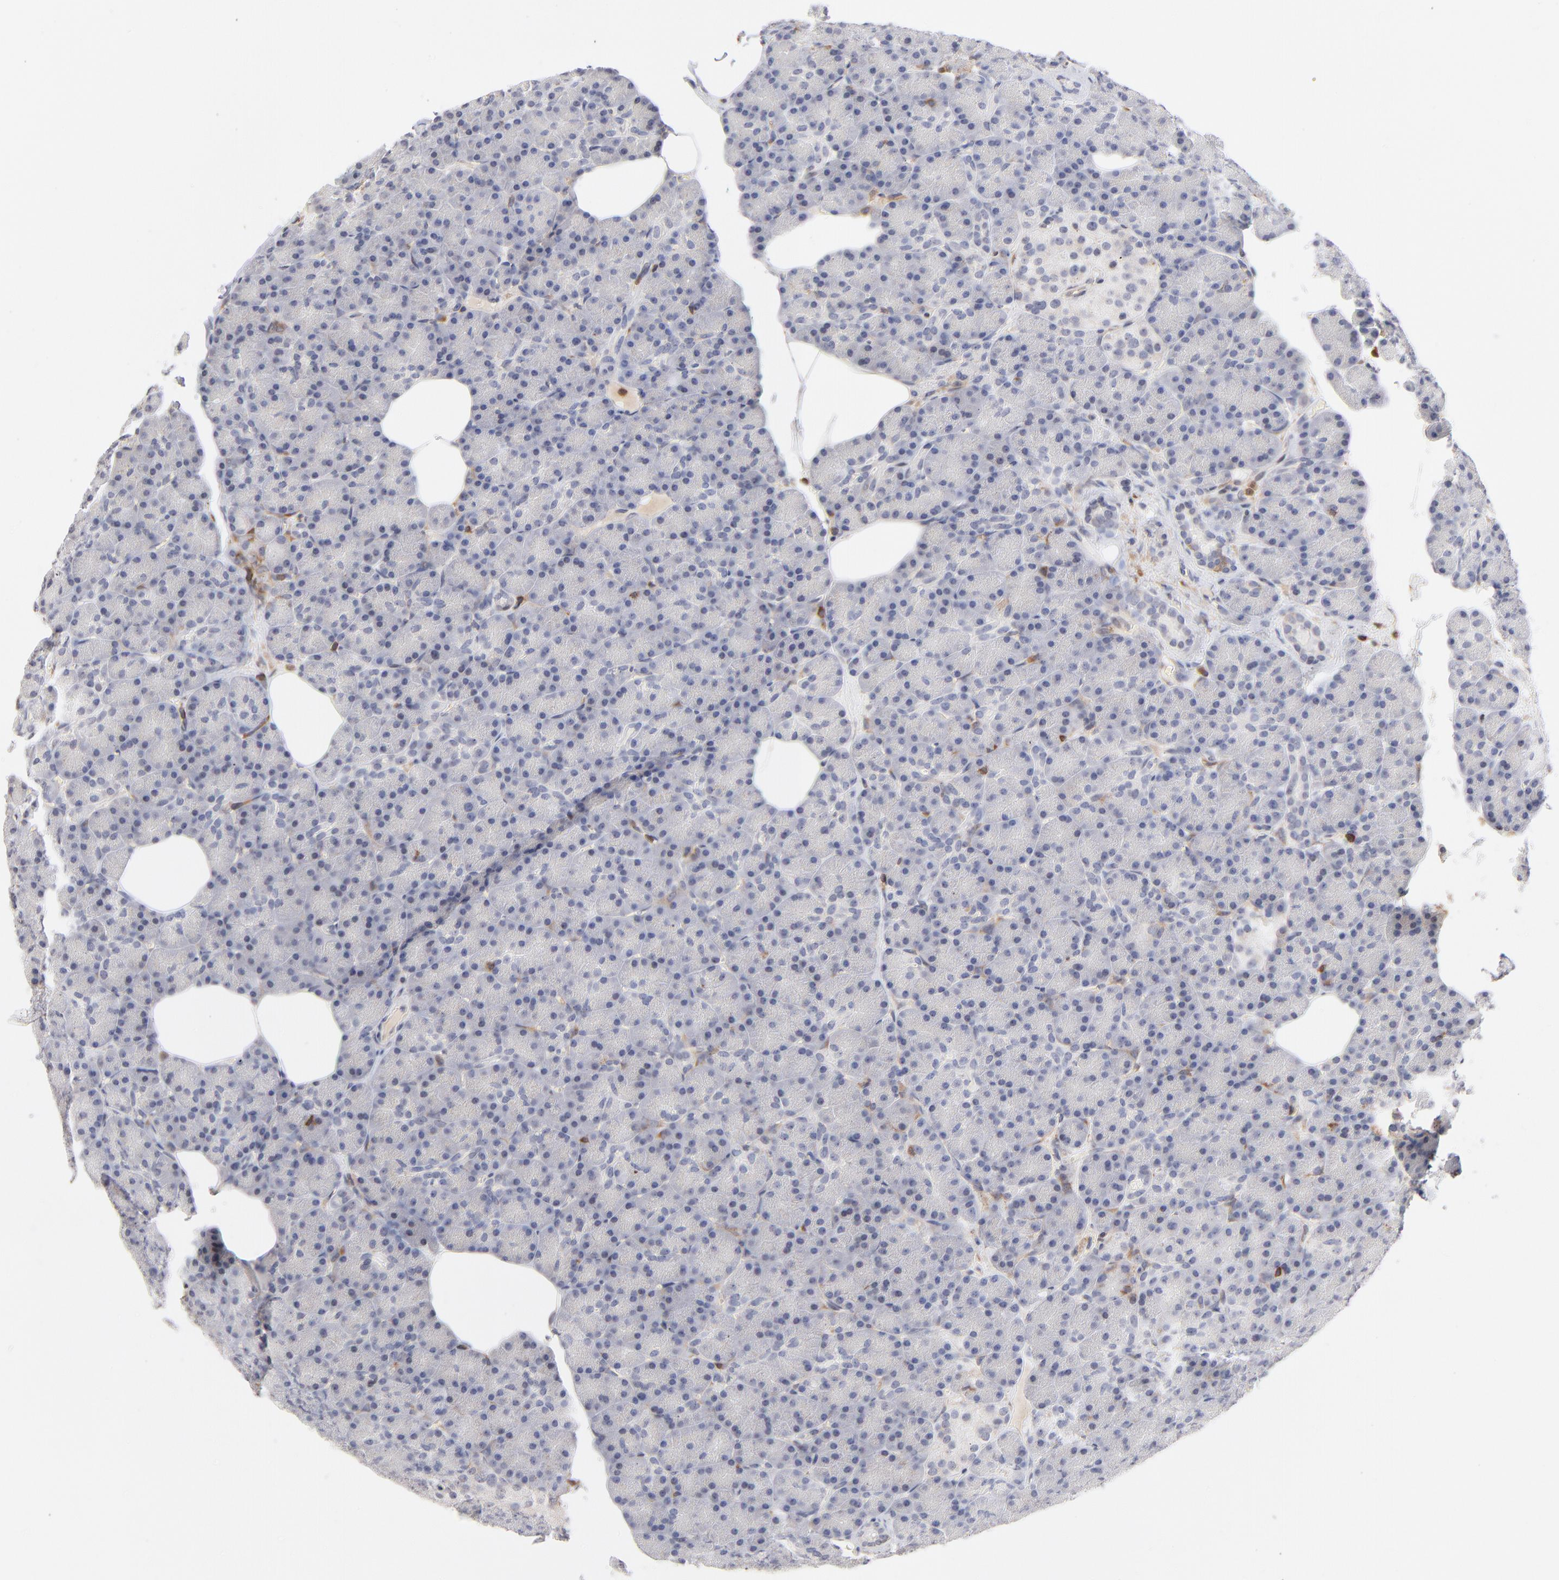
{"staining": {"intensity": "negative", "quantity": "none", "location": "none"}, "tissue": "pancreas", "cell_type": "Exocrine glandular cells", "image_type": "normal", "snomed": [{"axis": "morphology", "description": "Normal tissue, NOS"}, {"axis": "topography", "description": "Pancreas"}], "caption": "This is an IHC micrograph of normal human pancreas. There is no expression in exocrine glandular cells.", "gene": "WIPF1", "patient": {"sex": "female", "age": 43}}